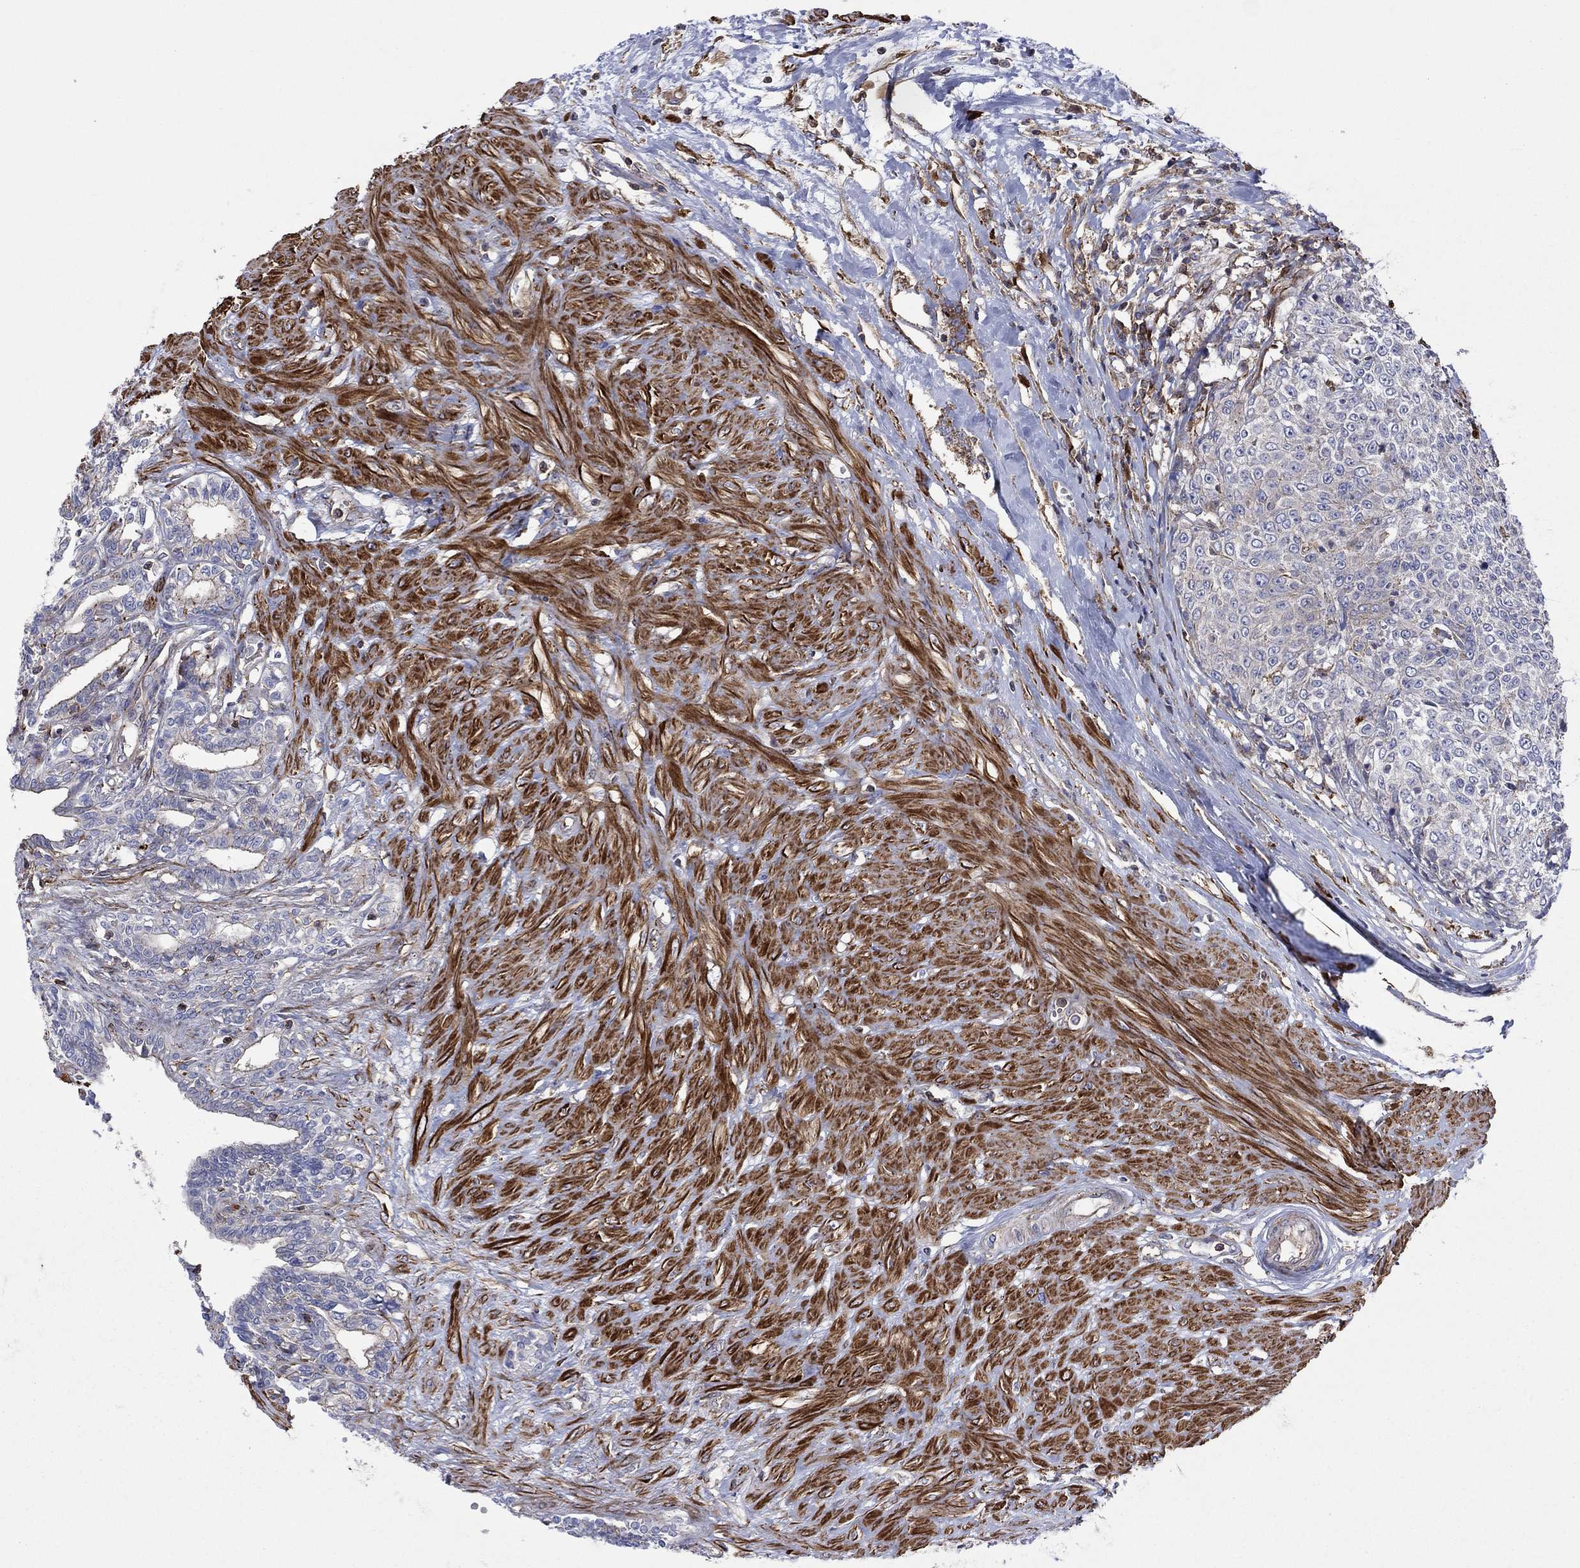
{"staining": {"intensity": "strong", "quantity": "<25%", "location": "cytoplasmic/membranous"}, "tissue": "seminal vesicle", "cell_type": "Glandular cells", "image_type": "normal", "snomed": [{"axis": "morphology", "description": "Normal tissue, NOS"}, {"axis": "morphology", "description": "Urothelial carcinoma, NOS"}, {"axis": "topography", "description": "Urinary bladder"}, {"axis": "topography", "description": "Seminal veicle"}], "caption": "Benign seminal vesicle demonstrates strong cytoplasmic/membranous positivity in approximately <25% of glandular cells Using DAB (brown) and hematoxylin (blue) stains, captured at high magnification using brightfield microscopy..", "gene": "PAG1", "patient": {"sex": "male", "age": 76}}